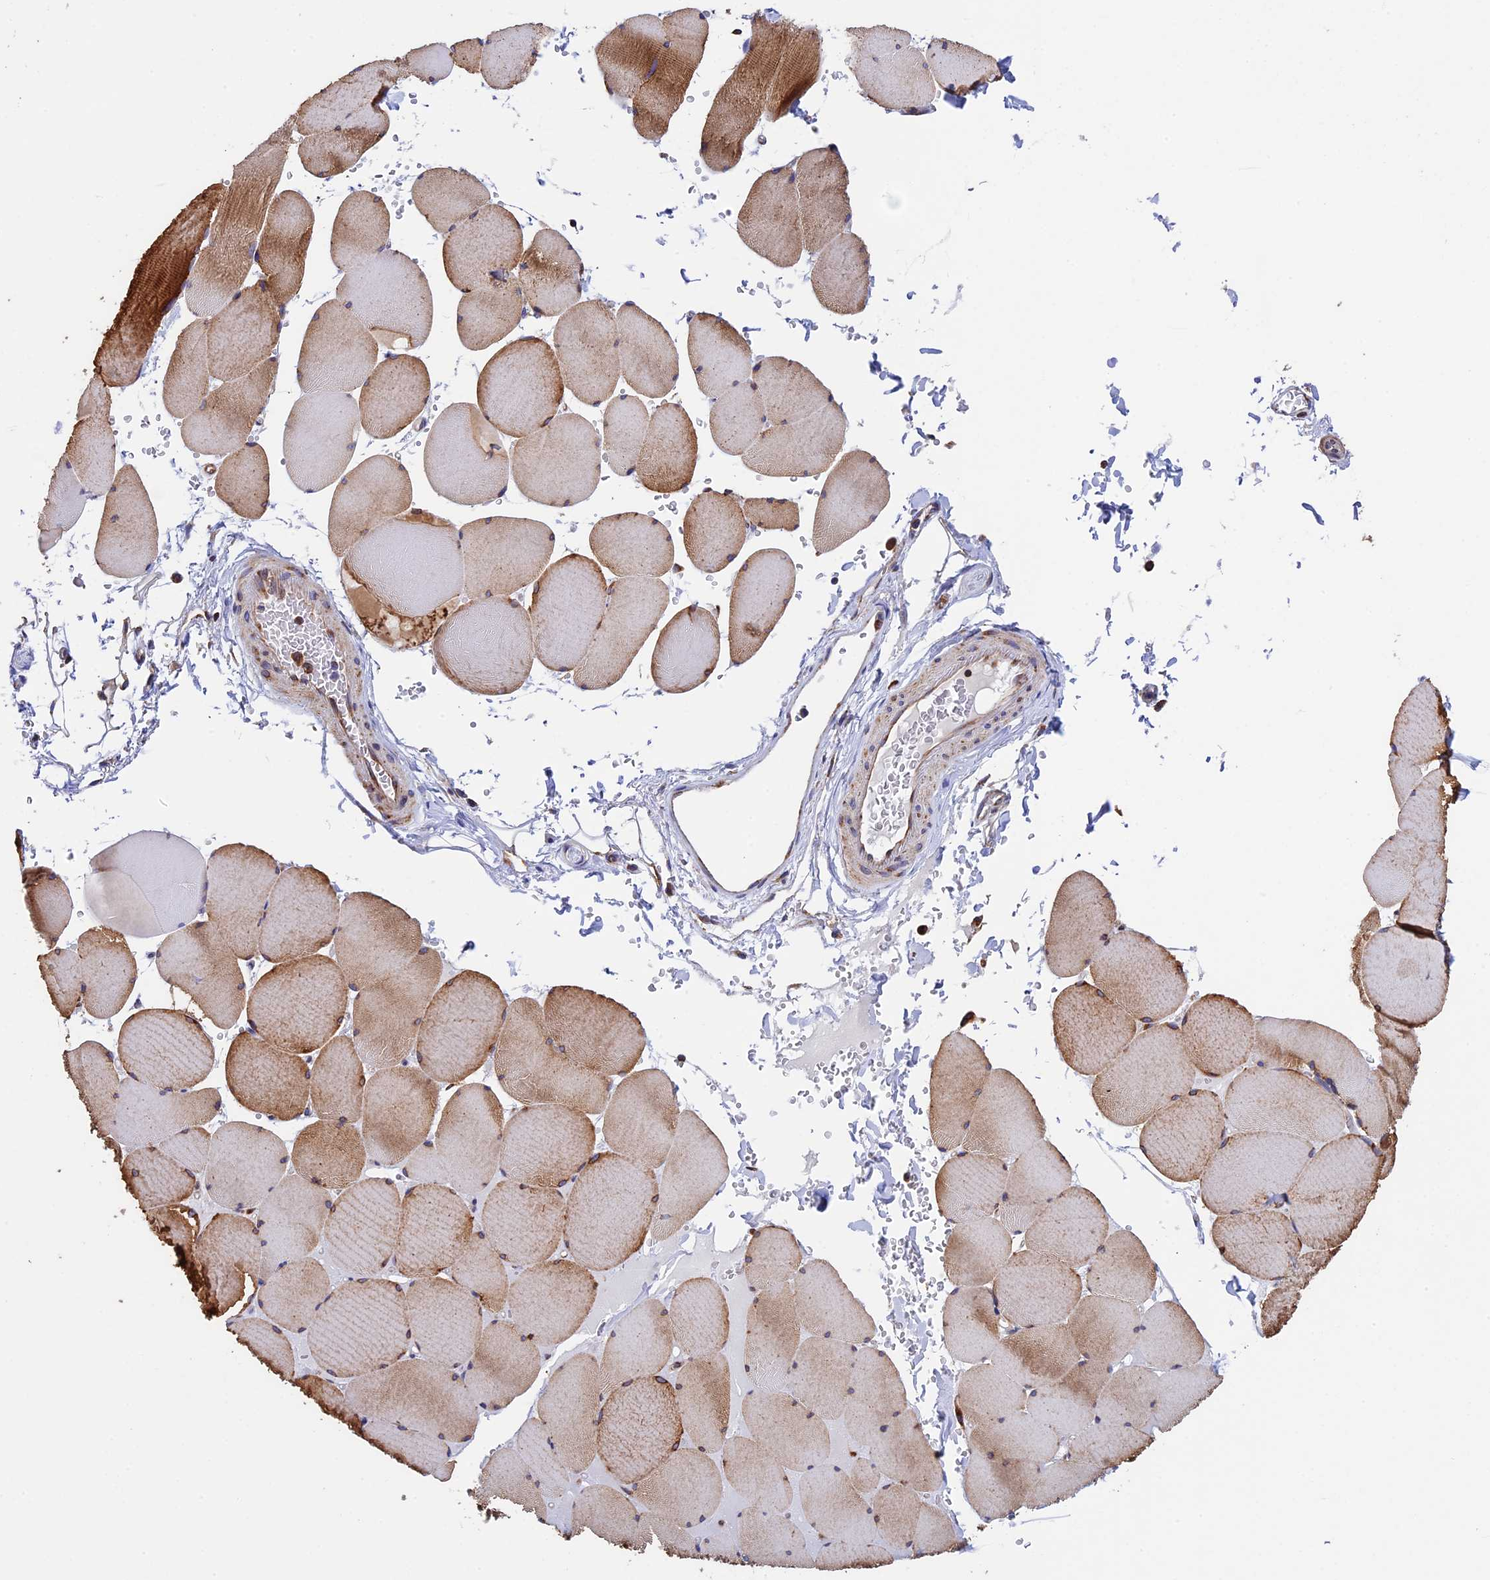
{"staining": {"intensity": "moderate", "quantity": "25%-75%", "location": "cytoplasmic/membranous"}, "tissue": "skeletal muscle", "cell_type": "Myocytes", "image_type": "normal", "snomed": [{"axis": "morphology", "description": "Normal tissue, NOS"}, {"axis": "topography", "description": "Skeletal muscle"}, {"axis": "topography", "description": "Head-Neck"}], "caption": "Protein staining reveals moderate cytoplasmic/membranous staining in about 25%-75% of myocytes in benign skeletal muscle.", "gene": "SLC9A5", "patient": {"sex": "male", "age": 66}}